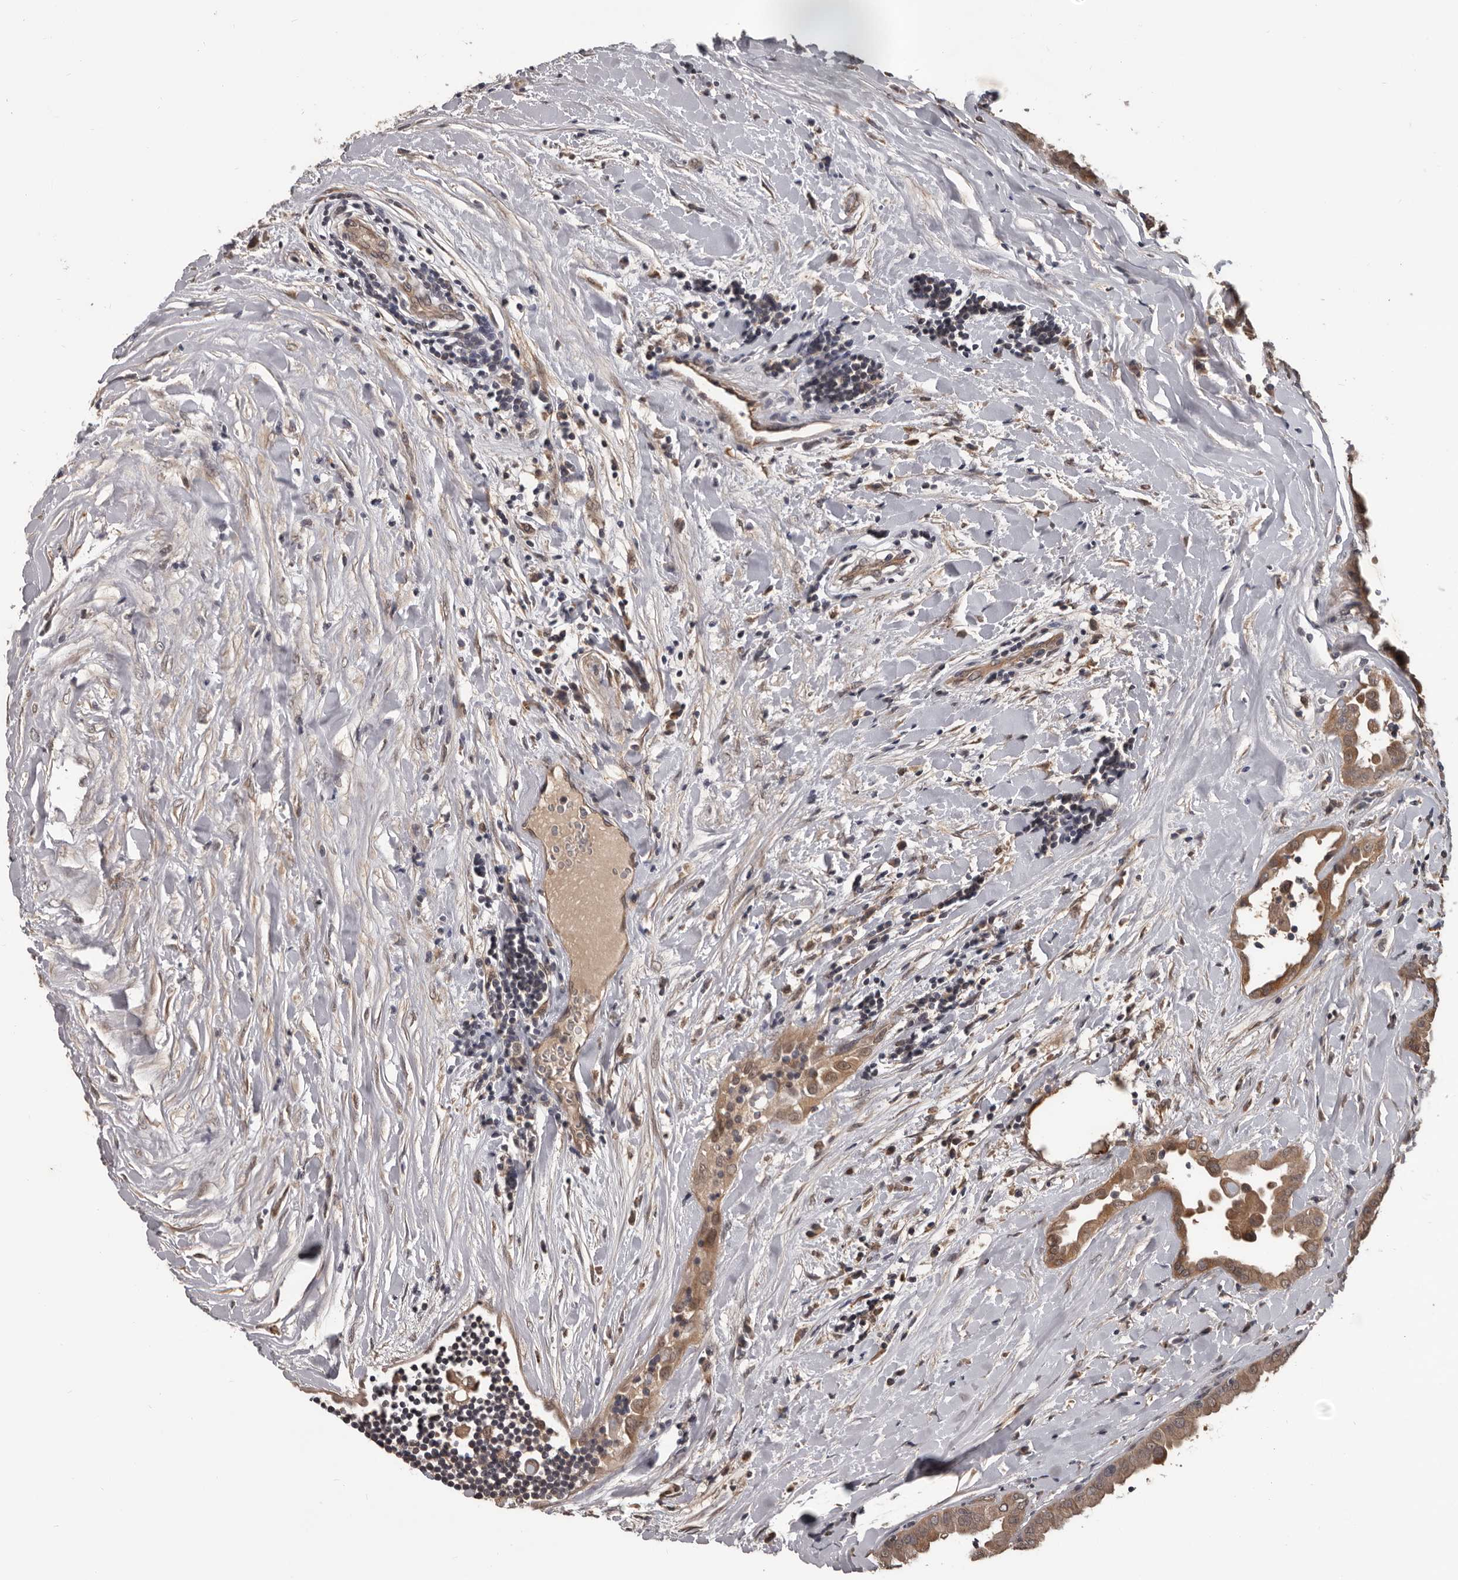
{"staining": {"intensity": "moderate", "quantity": ">75%", "location": "cytoplasmic/membranous,nuclear"}, "tissue": "thyroid cancer", "cell_type": "Tumor cells", "image_type": "cancer", "snomed": [{"axis": "morphology", "description": "Papillary adenocarcinoma, NOS"}, {"axis": "topography", "description": "Thyroid gland"}], "caption": "Thyroid papillary adenocarcinoma tissue reveals moderate cytoplasmic/membranous and nuclear expression in approximately >75% of tumor cells, visualized by immunohistochemistry.", "gene": "AHR", "patient": {"sex": "male", "age": 33}}